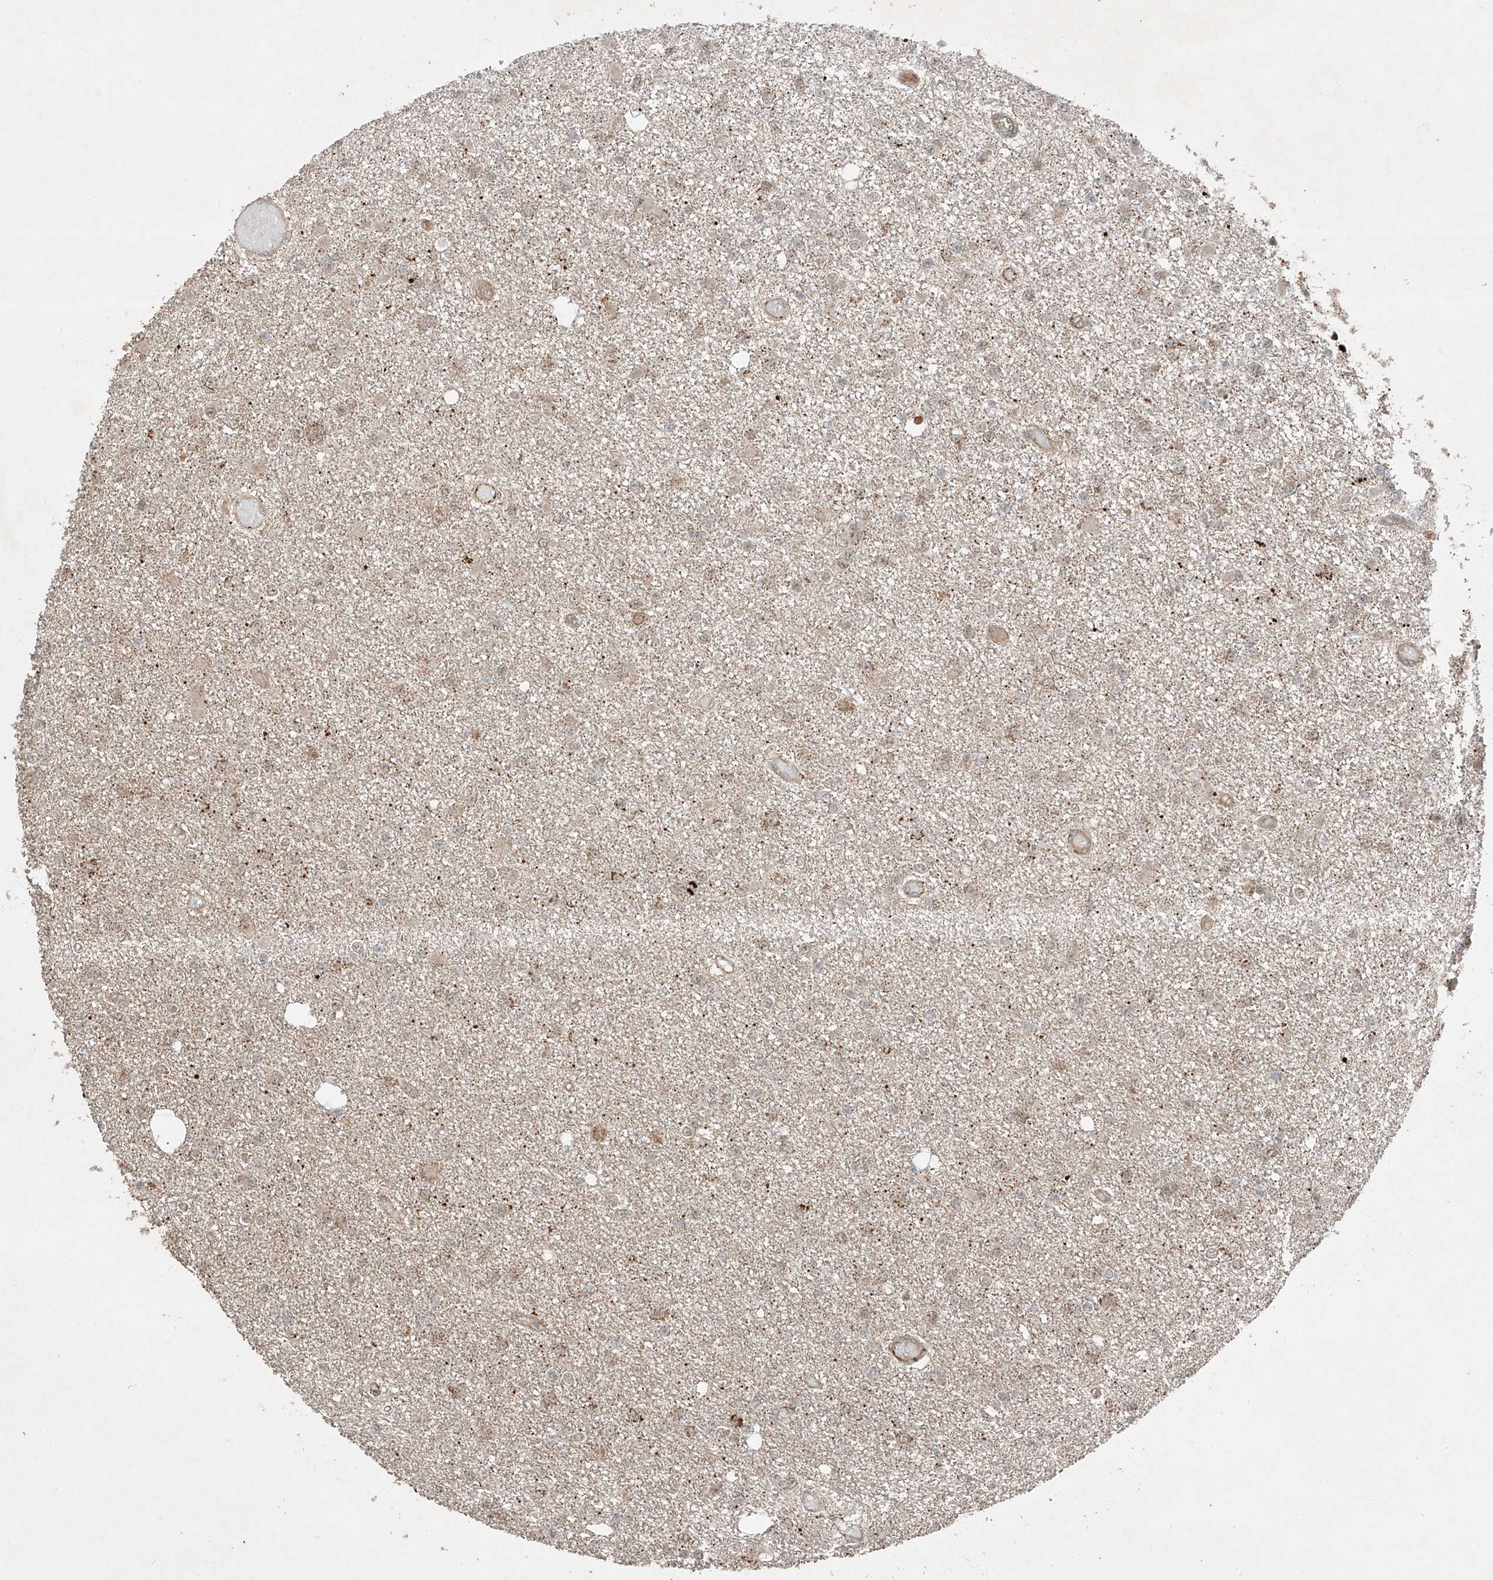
{"staining": {"intensity": "negative", "quantity": "none", "location": "none"}, "tissue": "glioma", "cell_type": "Tumor cells", "image_type": "cancer", "snomed": [{"axis": "morphology", "description": "Glioma, malignant, Low grade"}, {"axis": "topography", "description": "Brain"}], "caption": "Glioma stained for a protein using IHC reveals no positivity tumor cells.", "gene": "ZNF620", "patient": {"sex": "female", "age": 22}}